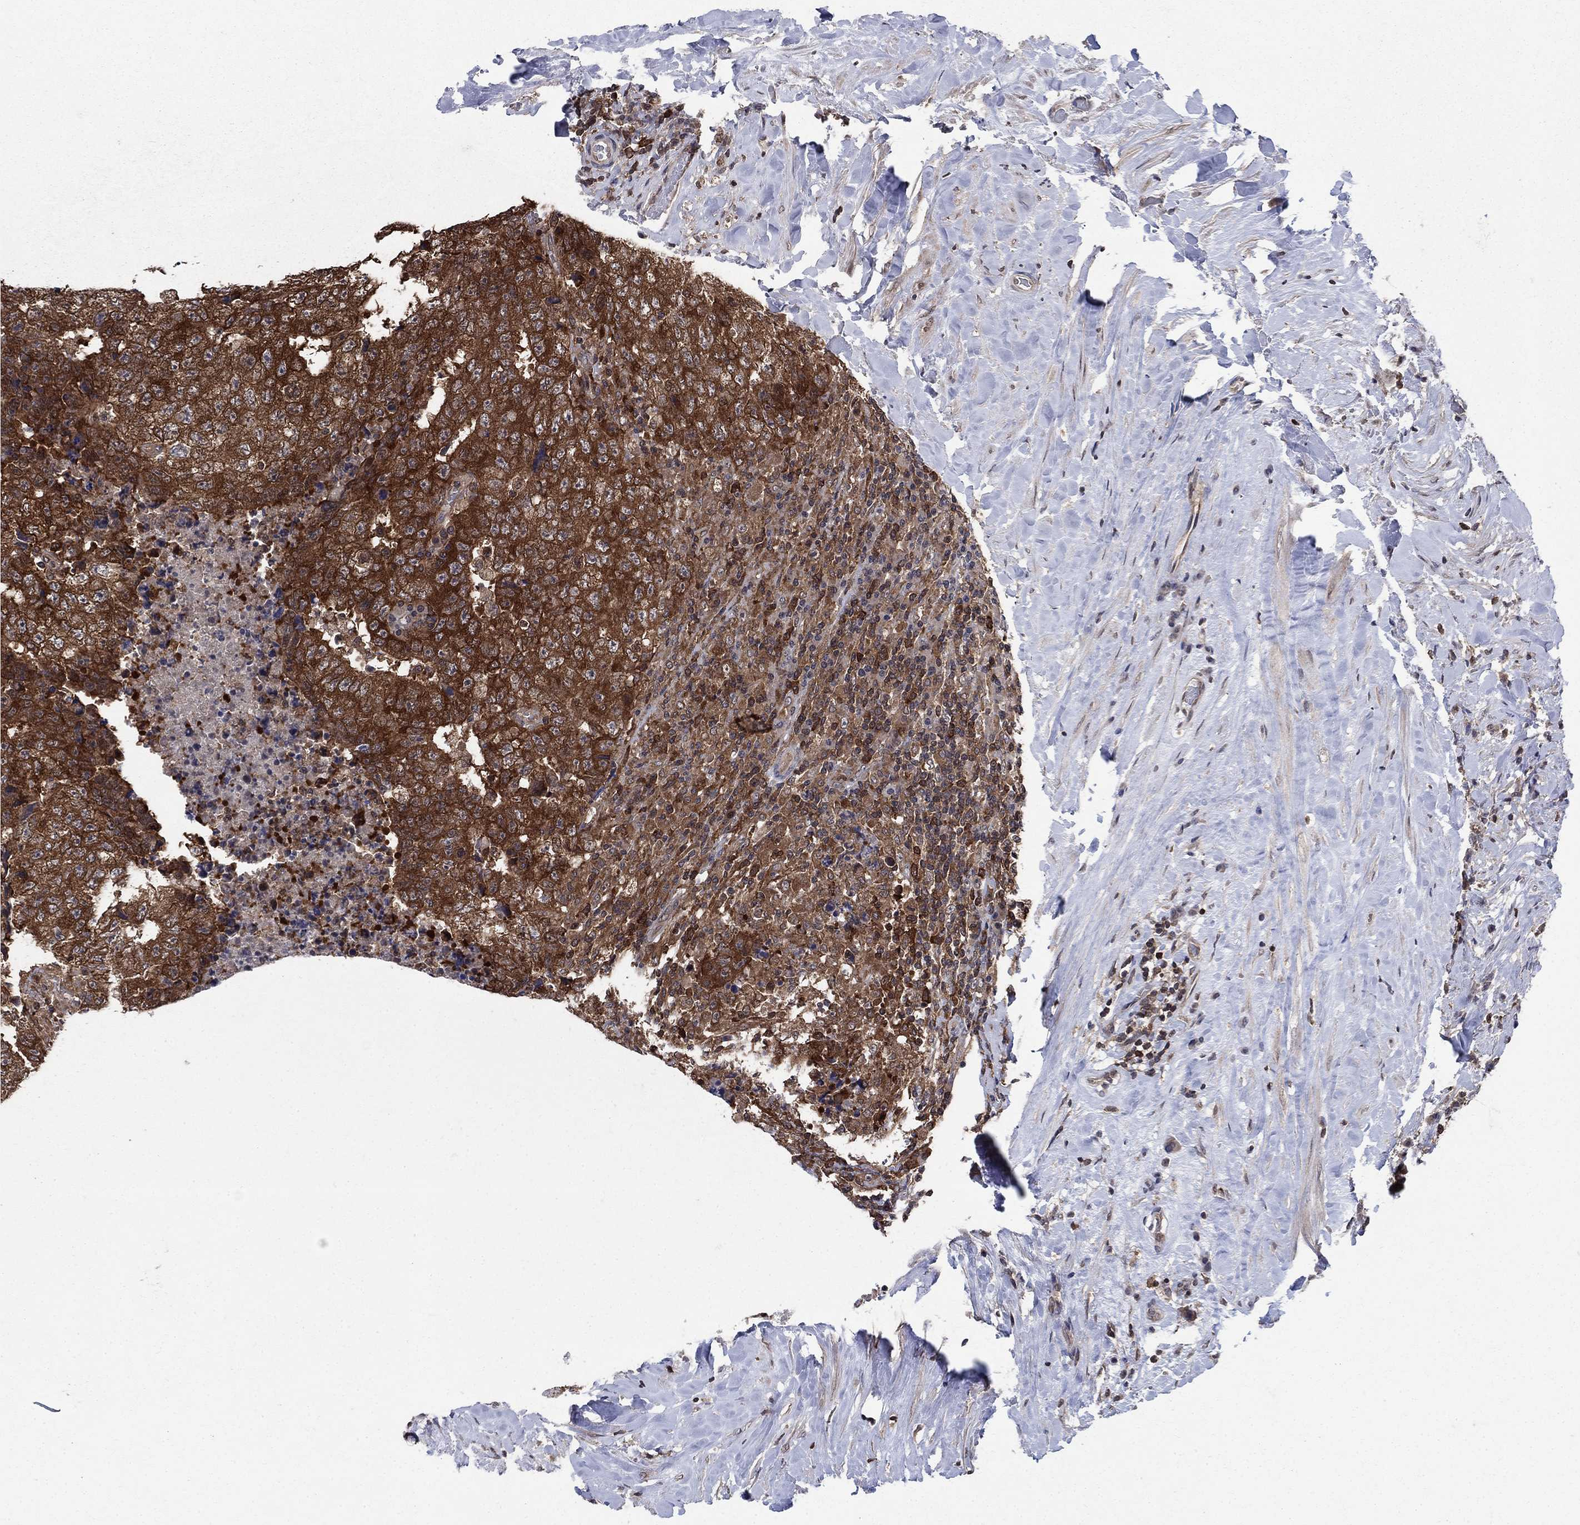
{"staining": {"intensity": "strong", "quantity": "25%-75%", "location": "cytoplasmic/membranous"}, "tissue": "testis cancer", "cell_type": "Tumor cells", "image_type": "cancer", "snomed": [{"axis": "morphology", "description": "Necrosis, NOS"}, {"axis": "morphology", "description": "Carcinoma, Embryonal, NOS"}, {"axis": "topography", "description": "Testis"}], "caption": "Testis embryonal carcinoma stained with immunohistochemistry shows strong cytoplasmic/membranous positivity in approximately 25%-75% of tumor cells.", "gene": "CACYBP", "patient": {"sex": "male", "age": 19}}